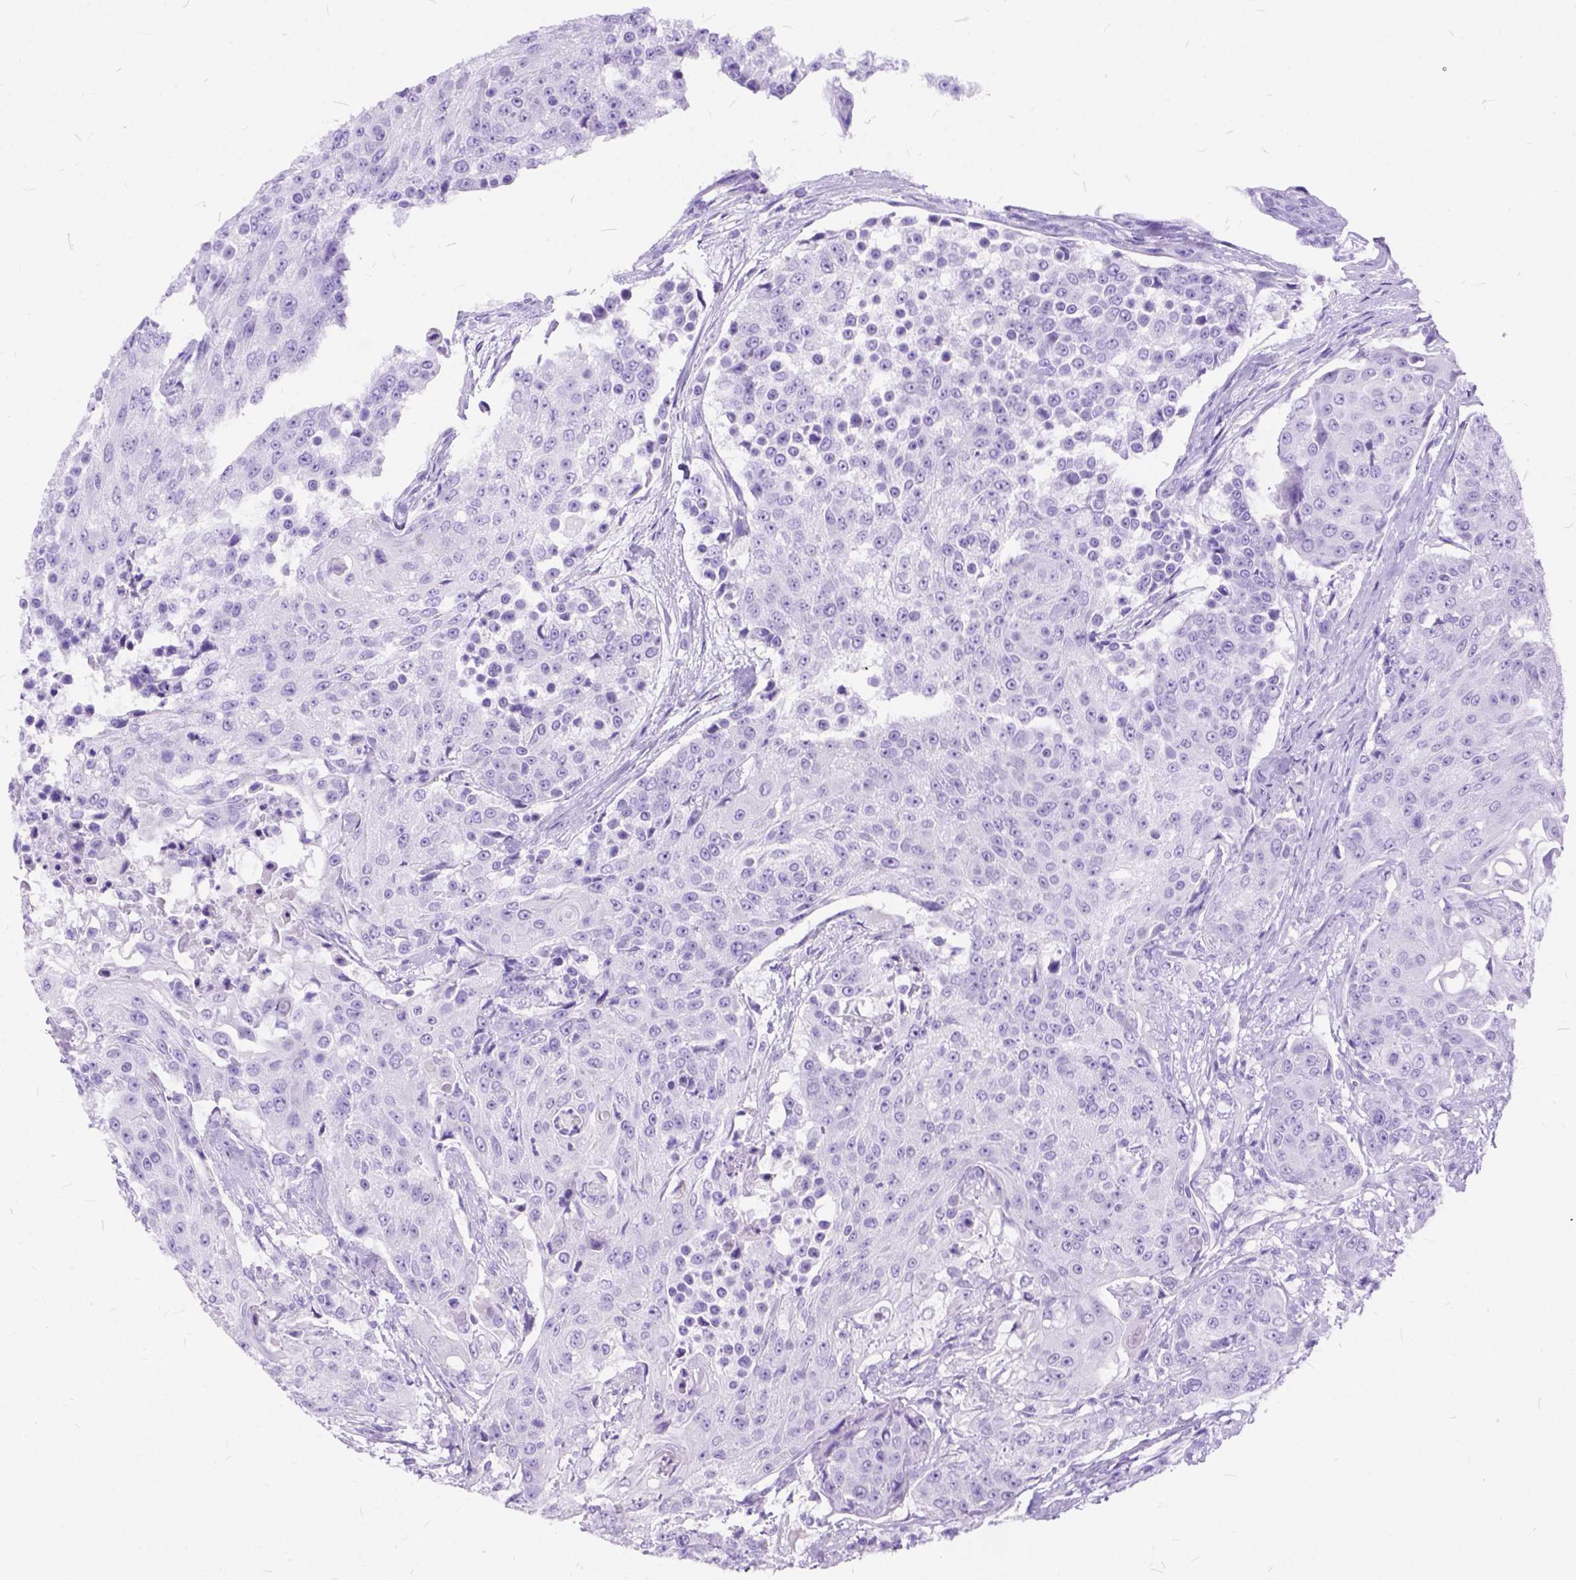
{"staining": {"intensity": "negative", "quantity": "none", "location": "none"}, "tissue": "urothelial cancer", "cell_type": "Tumor cells", "image_type": "cancer", "snomed": [{"axis": "morphology", "description": "Urothelial carcinoma, High grade"}, {"axis": "topography", "description": "Urinary bladder"}], "caption": "Protein analysis of urothelial carcinoma (high-grade) displays no significant positivity in tumor cells. The staining is performed using DAB brown chromogen with nuclei counter-stained in using hematoxylin.", "gene": "C1QTNF3", "patient": {"sex": "female", "age": 63}}